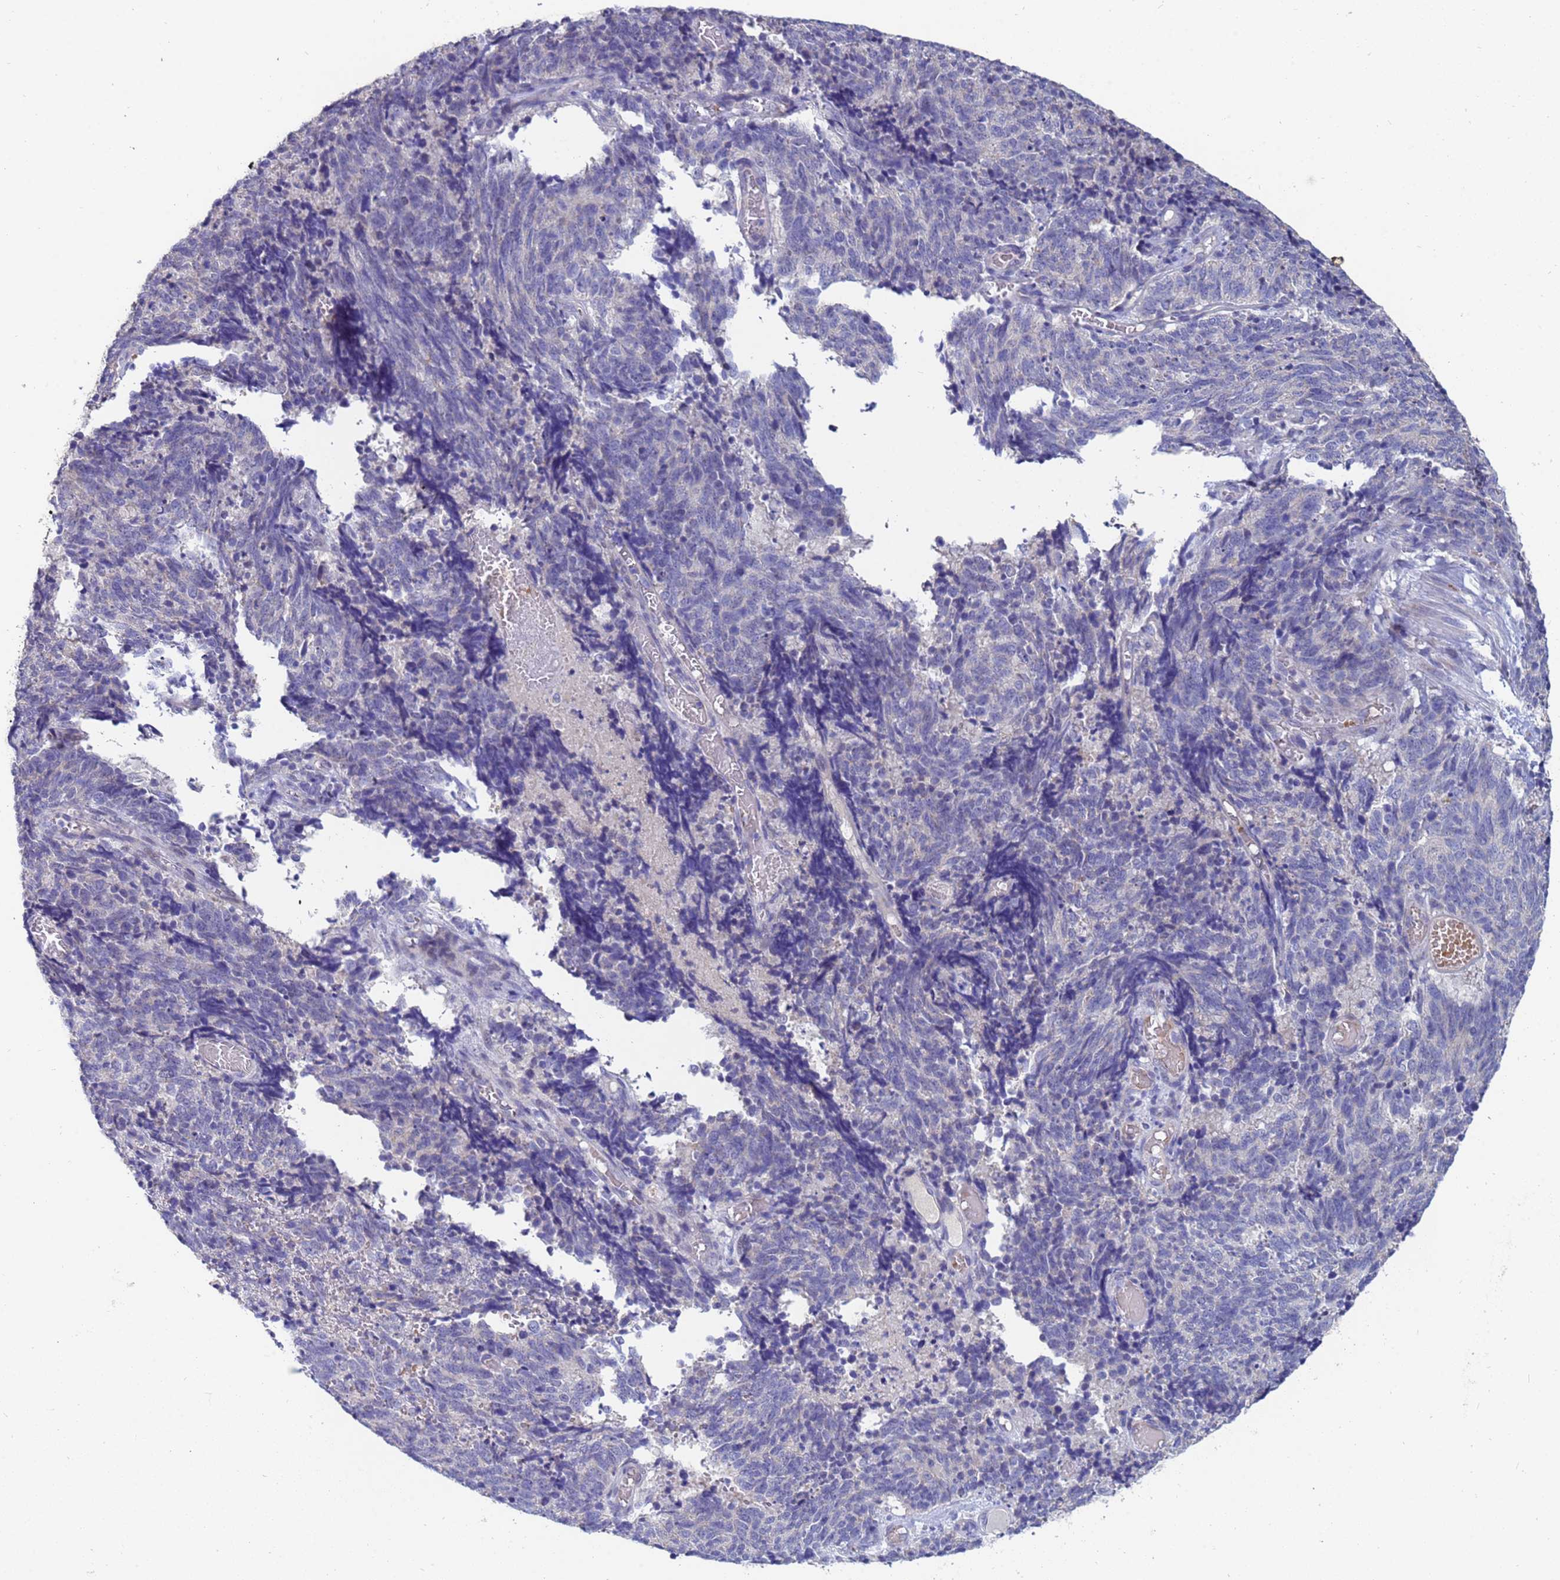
{"staining": {"intensity": "negative", "quantity": "none", "location": "none"}, "tissue": "cervical cancer", "cell_type": "Tumor cells", "image_type": "cancer", "snomed": [{"axis": "morphology", "description": "Squamous cell carcinoma, NOS"}, {"axis": "topography", "description": "Cervix"}], "caption": "High power microscopy histopathology image of an immunohistochemistry histopathology image of cervical cancer, revealing no significant positivity in tumor cells. (Stains: DAB (3,3'-diaminobenzidine) immunohistochemistry (IHC) with hematoxylin counter stain, Microscopy: brightfield microscopy at high magnification).", "gene": "IHO1", "patient": {"sex": "female", "age": 29}}